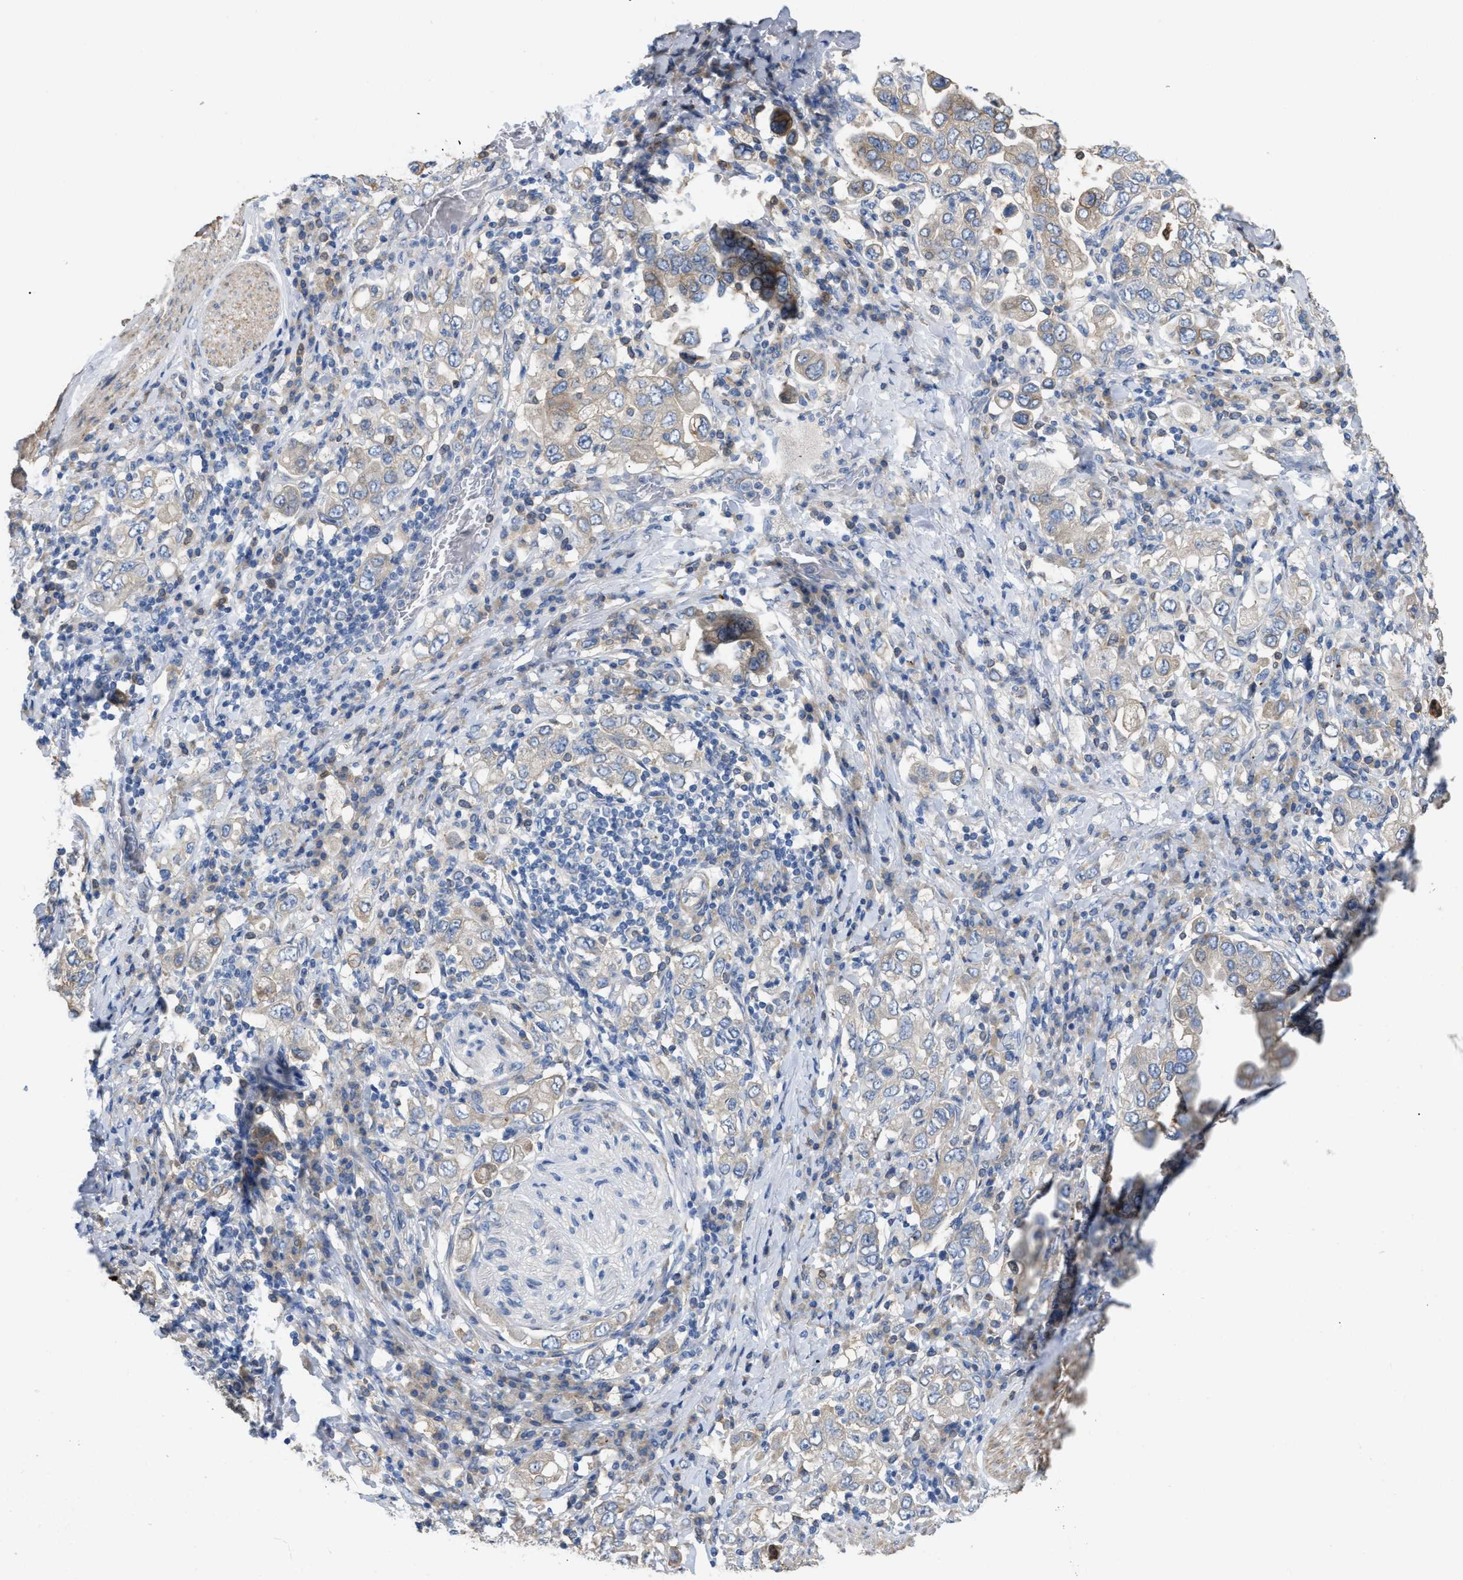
{"staining": {"intensity": "weak", "quantity": "<25%", "location": "cytoplasmic/membranous"}, "tissue": "stomach cancer", "cell_type": "Tumor cells", "image_type": "cancer", "snomed": [{"axis": "morphology", "description": "Adenocarcinoma, NOS"}, {"axis": "topography", "description": "Stomach, upper"}], "caption": "High magnification brightfield microscopy of stomach cancer stained with DAB (3,3'-diaminobenzidine) (brown) and counterstained with hematoxylin (blue): tumor cells show no significant expression.", "gene": "DHX58", "patient": {"sex": "male", "age": 62}}